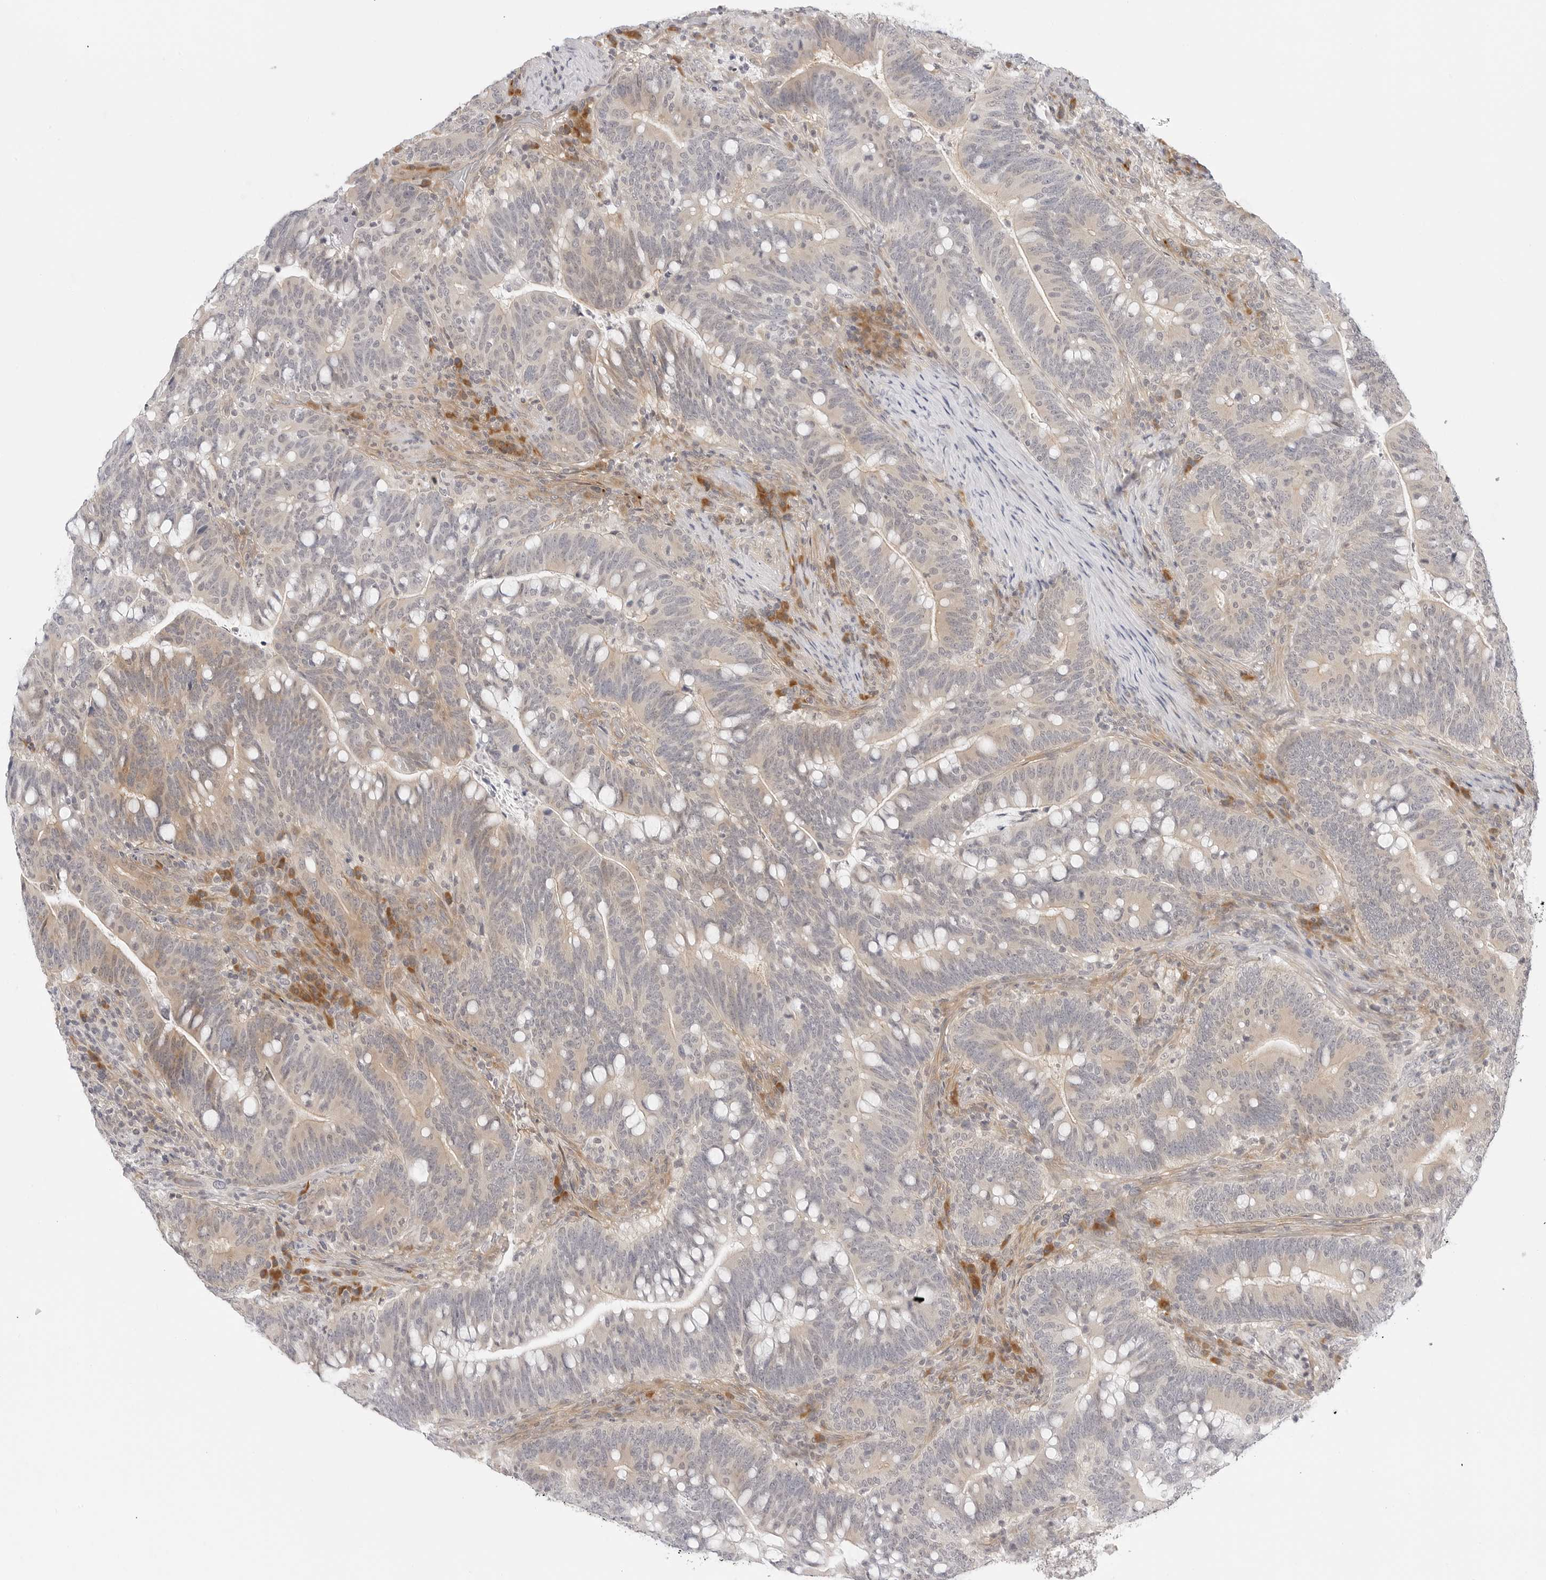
{"staining": {"intensity": "weak", "quantity": "25%-75%", "location": "cytoplasmic/membranous"}, "tissue": "colorectal cancer", "cell_type": "Tumor cells", "image_type": "cancer", "snomed": [{"axis": "morphology", "description": "Adenocarcinoma, NOS"}, {"axis": "topography", "description": "Colon"}], "caption": "Tumor cells exhibit weak cytoplasmic/membranous expression in approximately 25%-75% of cells in adenocarcinoma (colorectal).", "gene": "TCP1", "patient": {"sex": "female", "age": 66}}